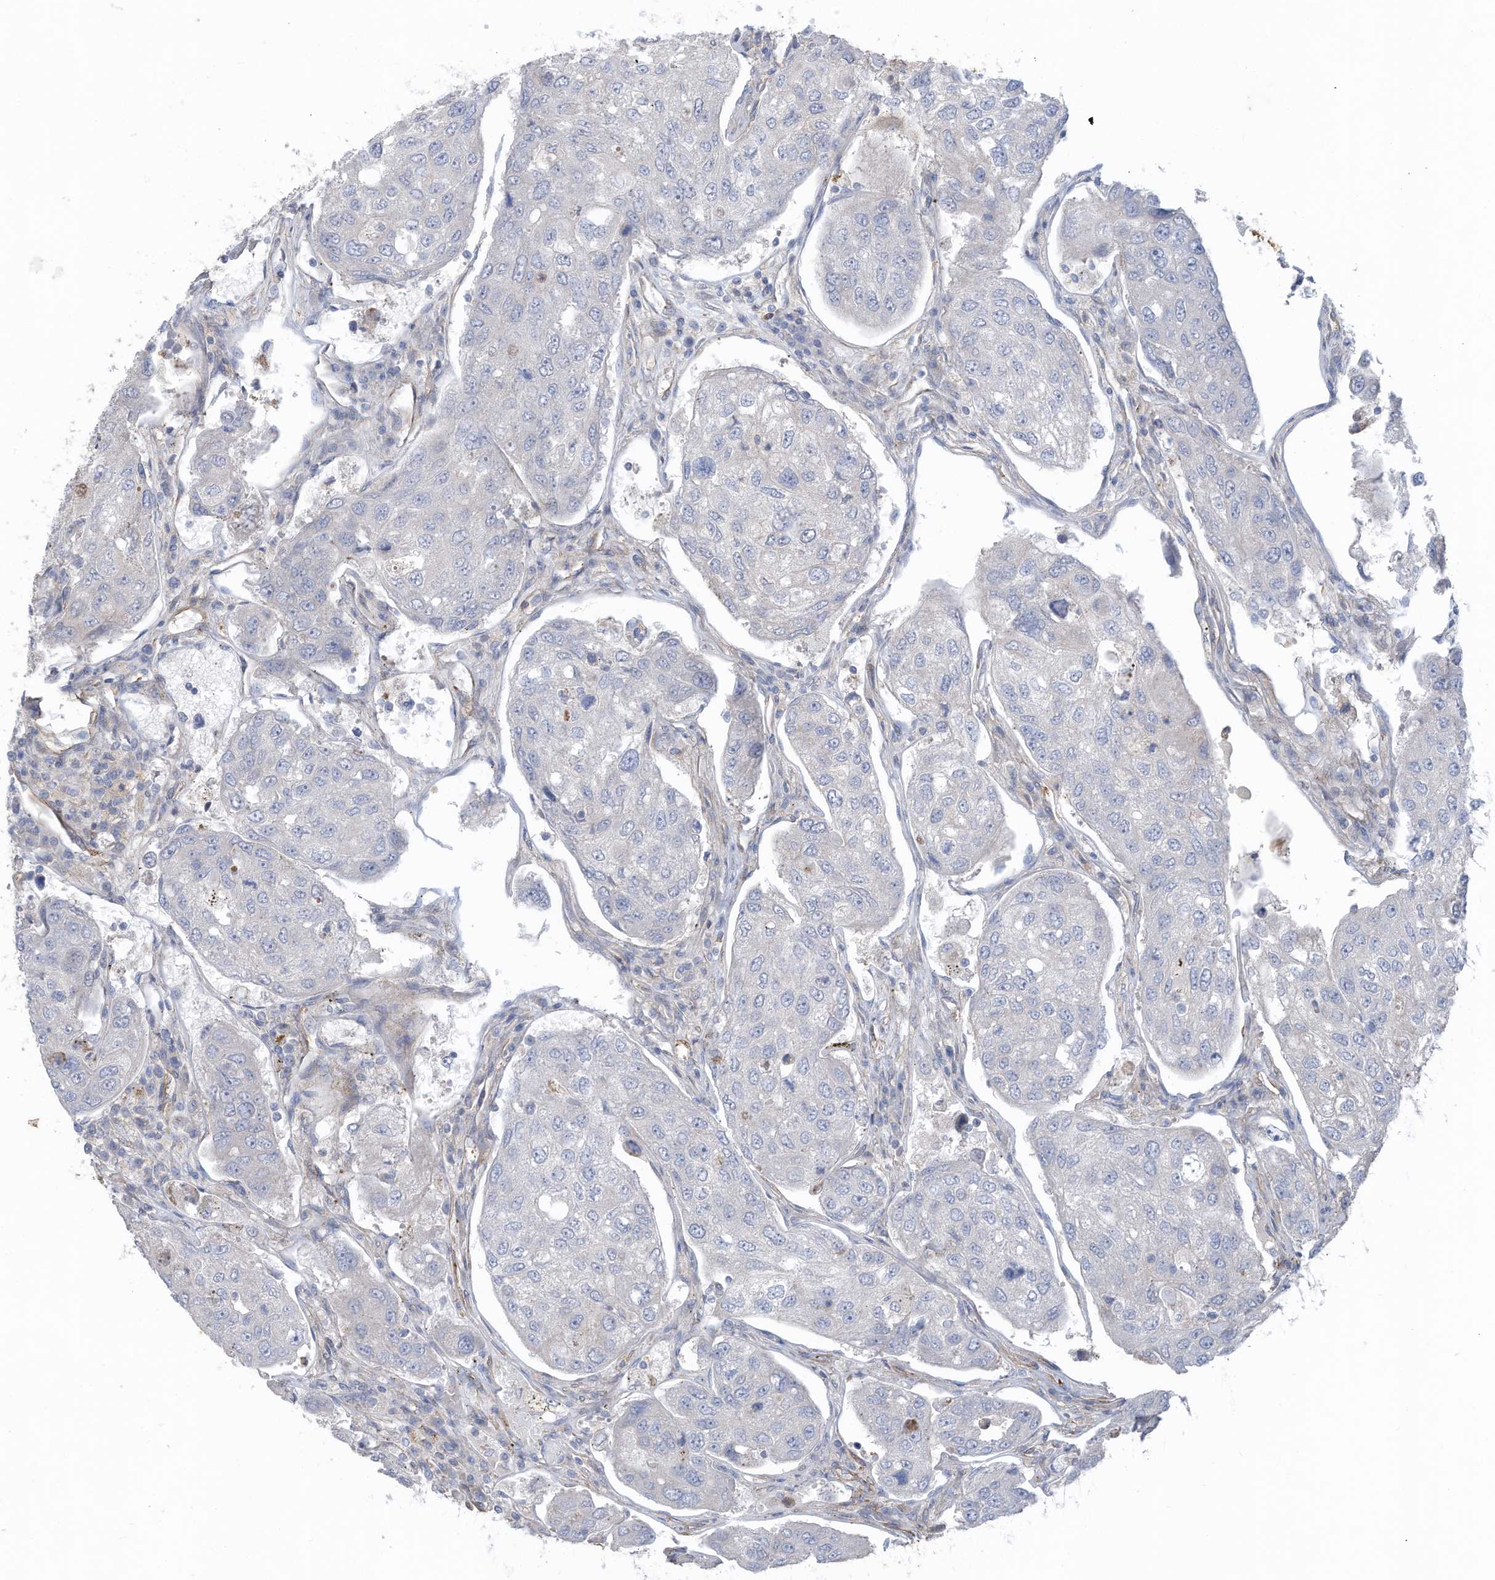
{"staining": {"intensity": "negative", "quantity": "none", "location": "none"}, "tissue": "urothelial cancer", "cell_type": "Tumor cells", "image_type": "cancer", "snomed": [{"axis": "morphology", "description": "Urothelial carcinoma, High grade"}, {"axis": "topography", "description": "Lymph node"}, {"axis": "topography", "description": "Urinary bladder"}], "caption": "Immunohistochemistry (IHC) micrograph of urothelial carcinoma (high-grade) stained for a protein (brown), which displays no staining in tumor cells.", "gene": "SLC17A7", "patient": {"sex": "male", "age": 51}}